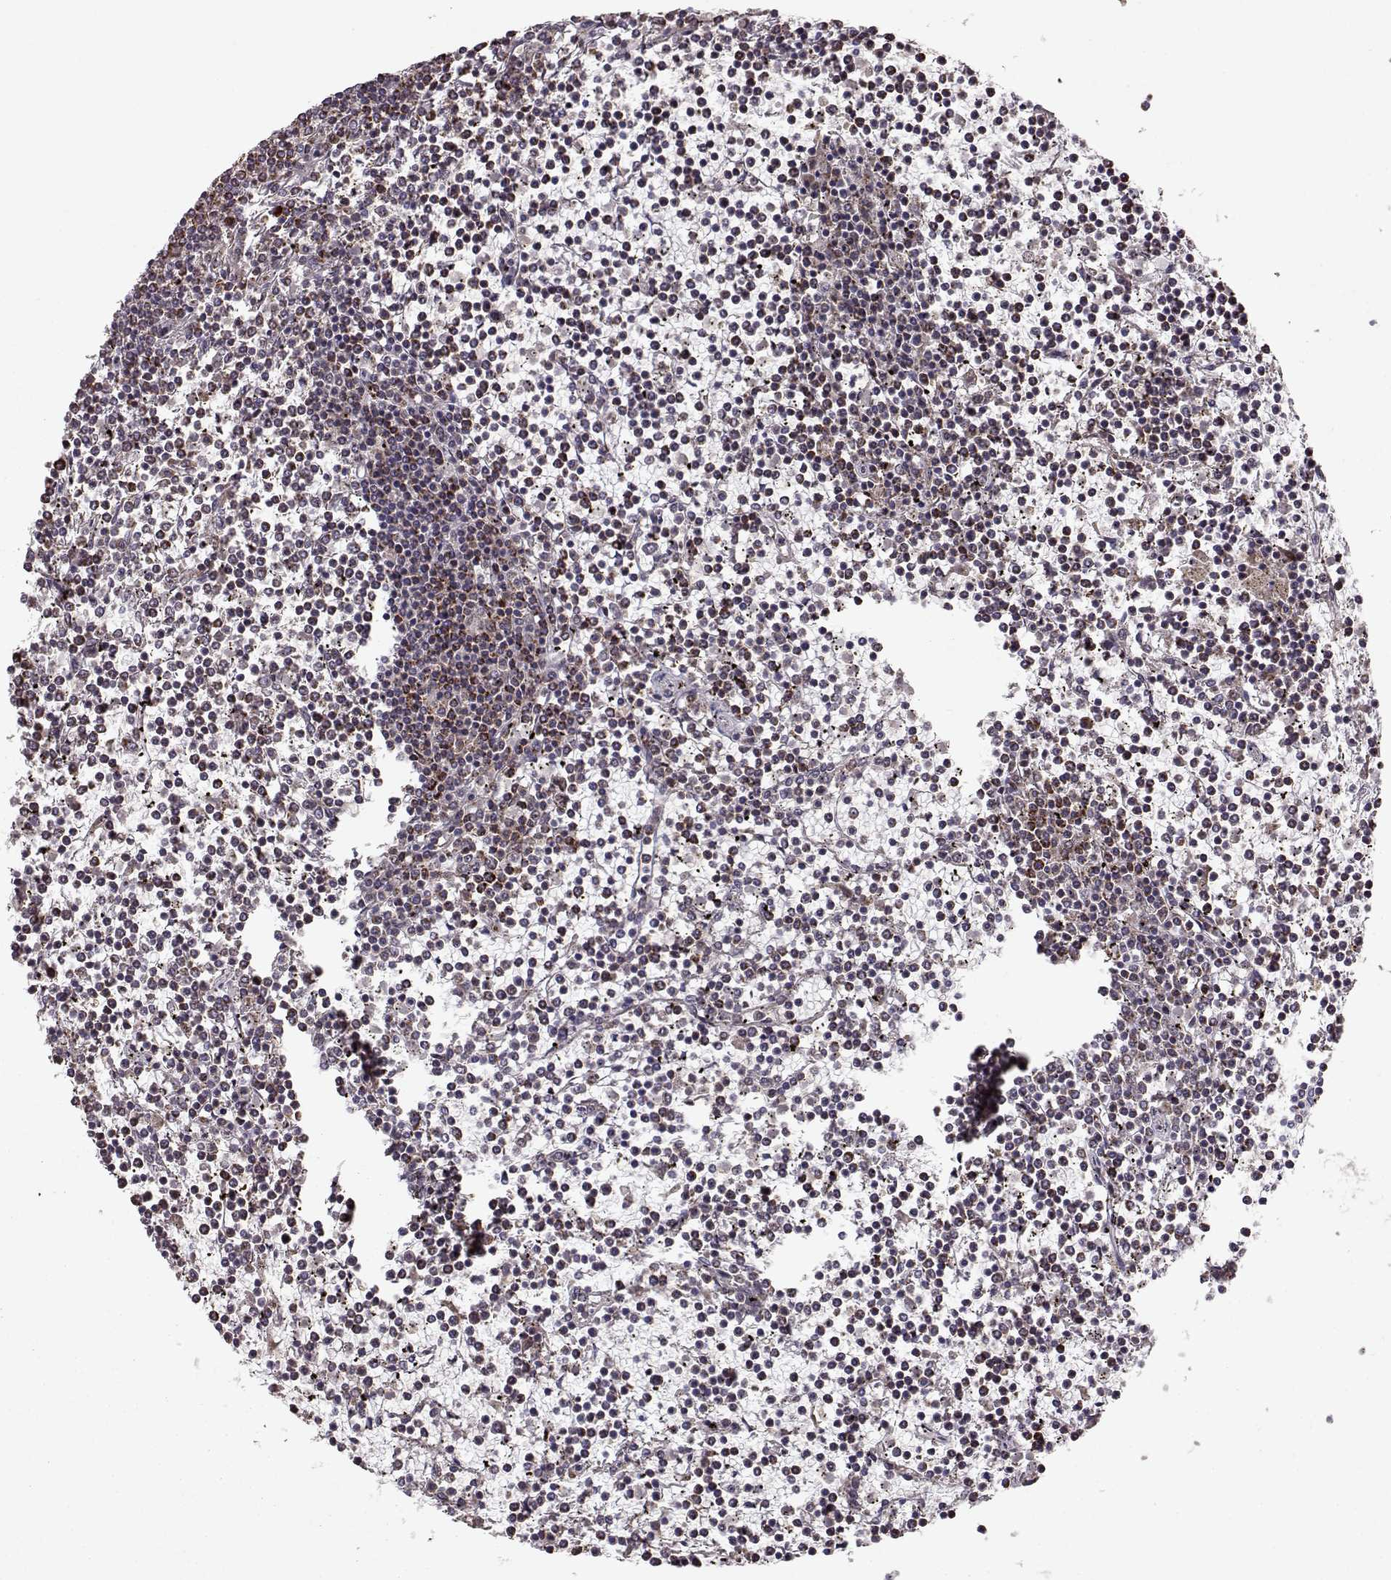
{"staining": {"intensity": "weak", "quantity": ">75%", "location": "cytoplasmic/membranous"}, "tissue": "lymphoma", "cell_type": "Tumor cells", "image_type": "cancer", "snomed": [{"axis": "morphology", "description": "Malignant lymphoma, non-Hodgkin's type, Low grade"}, {"axis": "topography", "description": "Spleen"}], "caption": "Low-grade malignant lymphoma, non-Hodgkin's type stained with a brown dye demonstrates weak cytoplasmic/membranous positive staining in about >75% of tumor cells.", "gene": "CMTM3", "patient": {"sex": "female", "age": 19}}